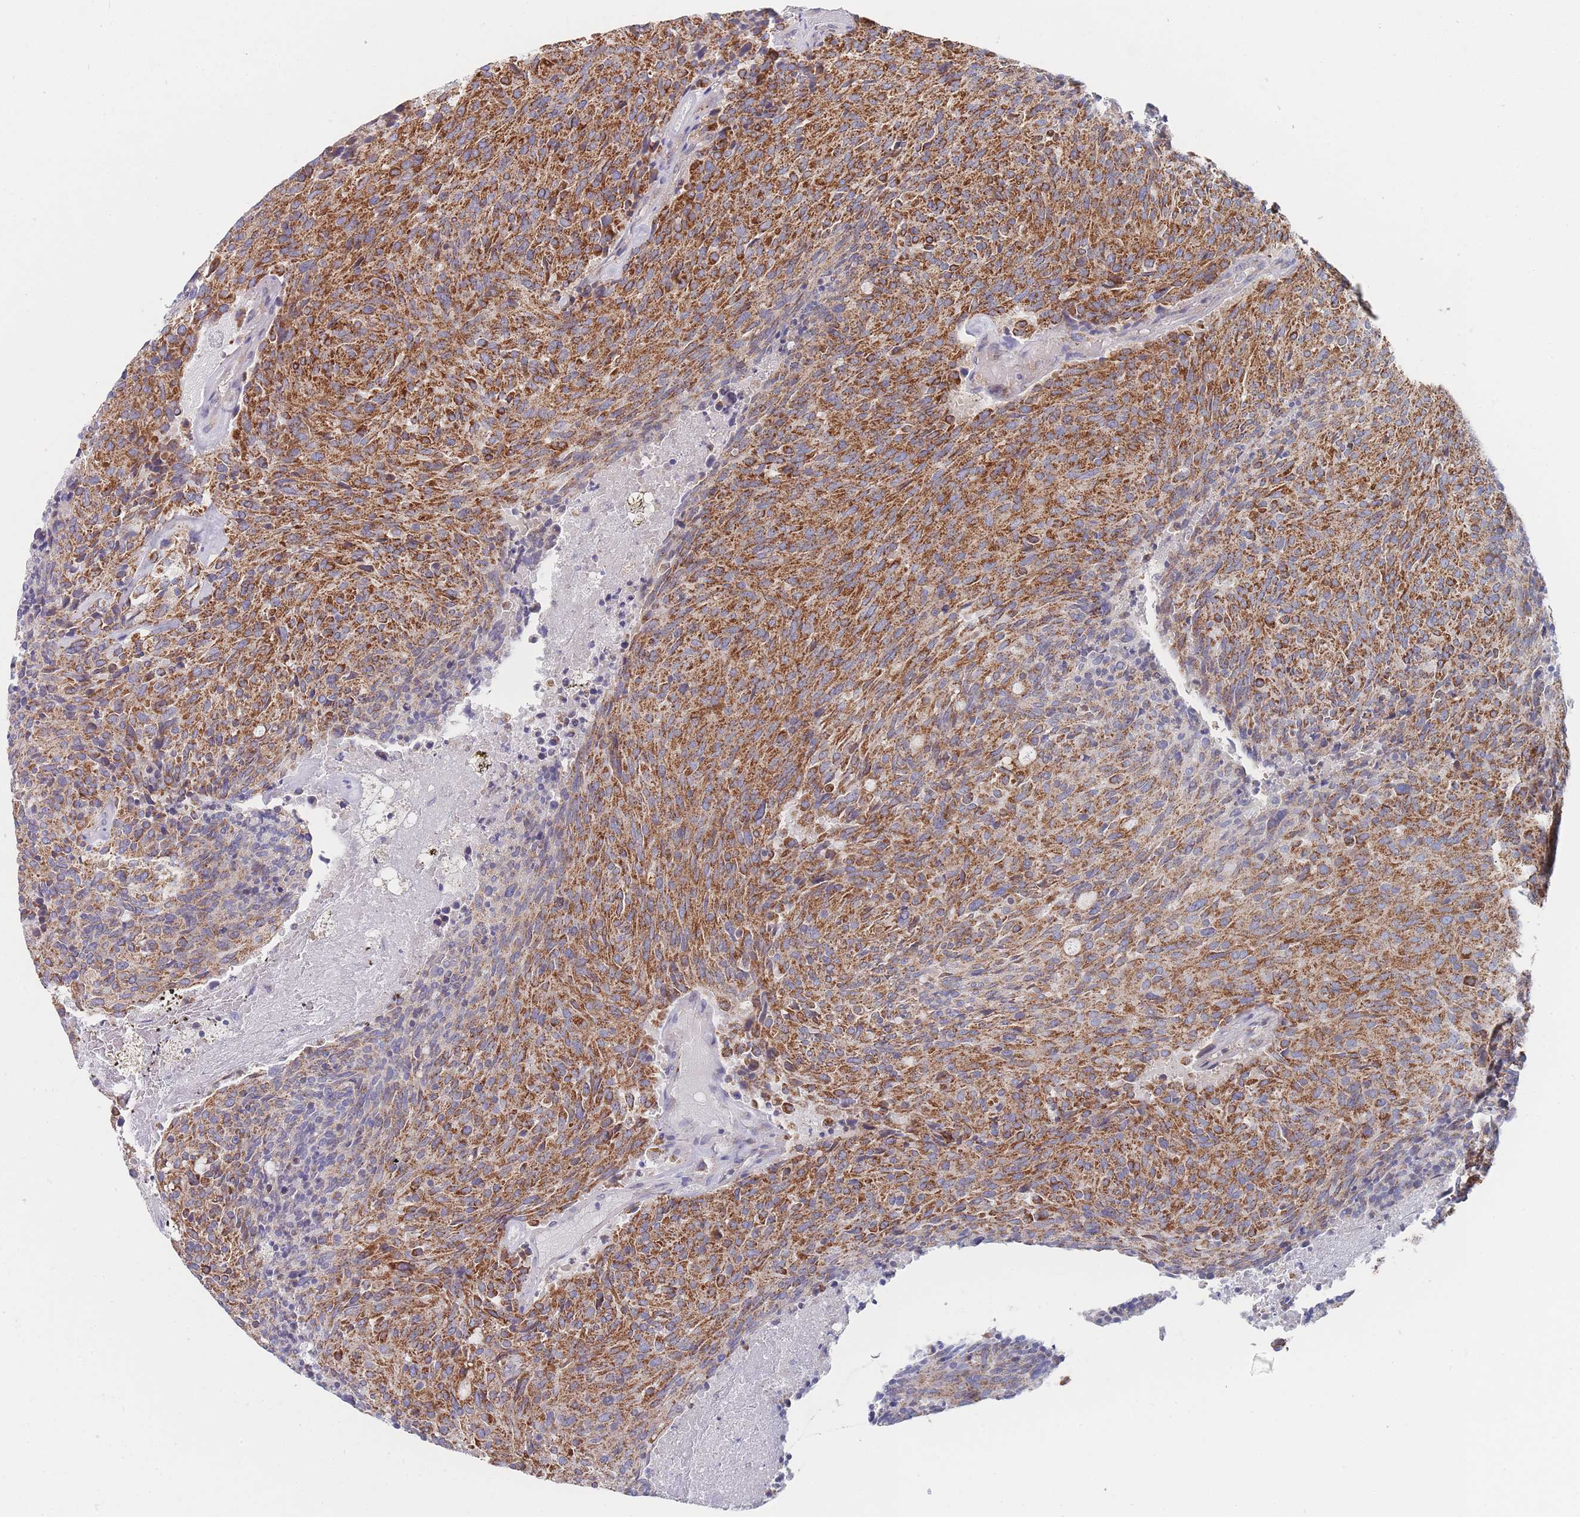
{"staining": {"intensity": "moderate", "quantity": ">75%", "location": "cytoplasmic/membranous"}, "tissue": "carcinoid", "cell_type": "Tumor cells", "image_type": "cancer", "snomed": [{"axis": "morphology", "description": "Carcinoid, malignant, NOS"}, {"axis": "topography", "description": "Pancreas"}], "caption": "Protein expression analysis of carcinoid shows moderate cytoplasmic/membranous staining in approximately >75% of tumor cells.", "gene": "IKZF4", "patient": {"sex": "female", "age": 54}}